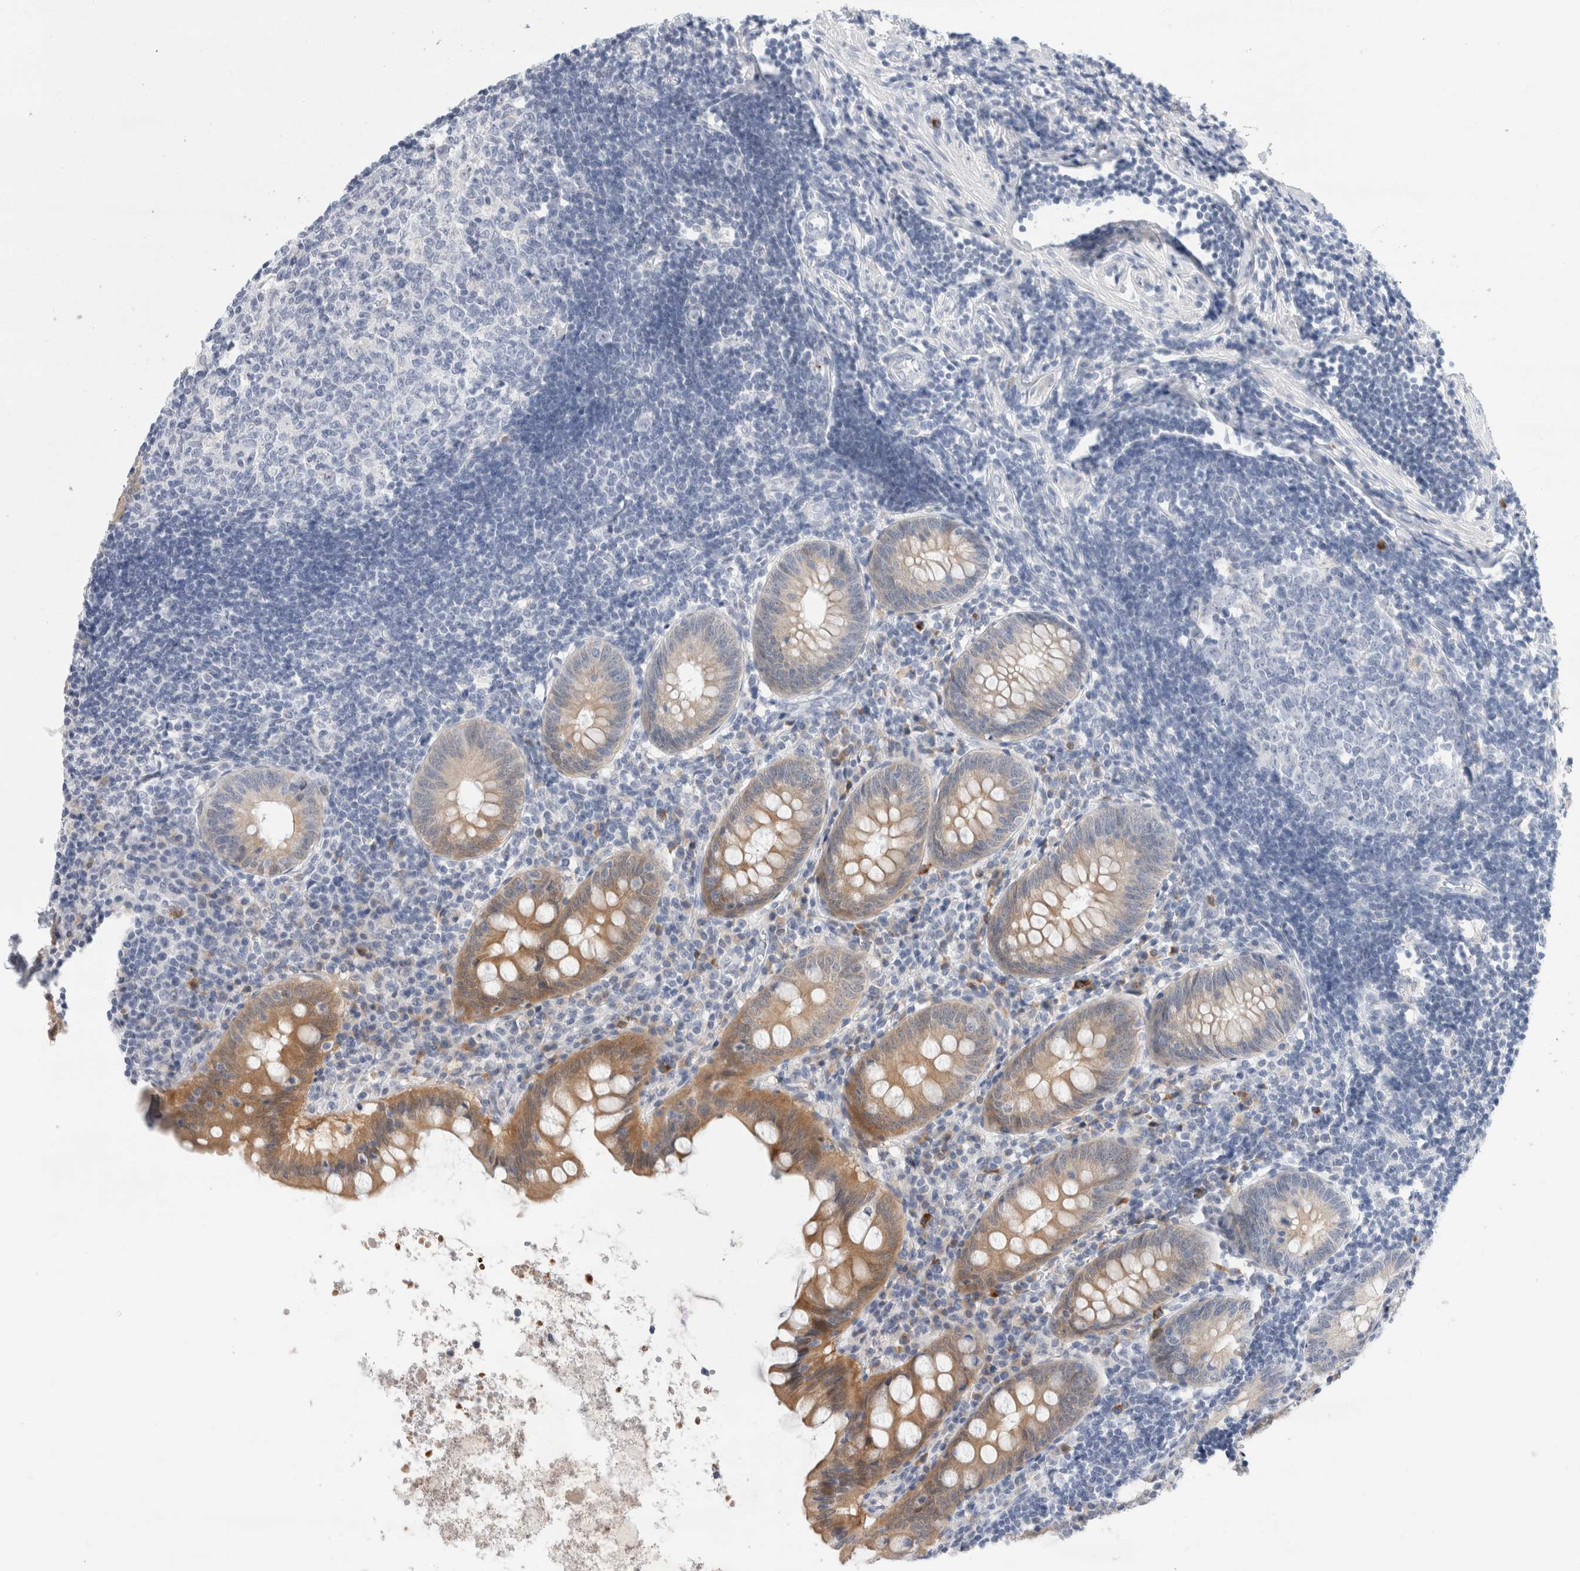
{"staining": {"intensity": "moderate", "quantity": "<25%", "location": "cytoplasmic/membranous"}, "tissue": "appendix", "cell_type": "Glandular cells", "image_type": "normal", "snomed": [{"axis": "morphology", "description": "Normal tissue, NOS"}, {"axis": "topography", "description": "Appendix"}], "caption": "Protein analysis of normal appendix displays moderate cytoplasmic/membranous expression in approximately <25% of glandular cells. The staining is performed using DAB (3,3'-diaminobenzidine) brown chromogen to label protein expression. The nuclei are counter-stained blue using hematoxylin.", "gene": "SLC22A12", "patient": {"sex": "female", "age": 54}}